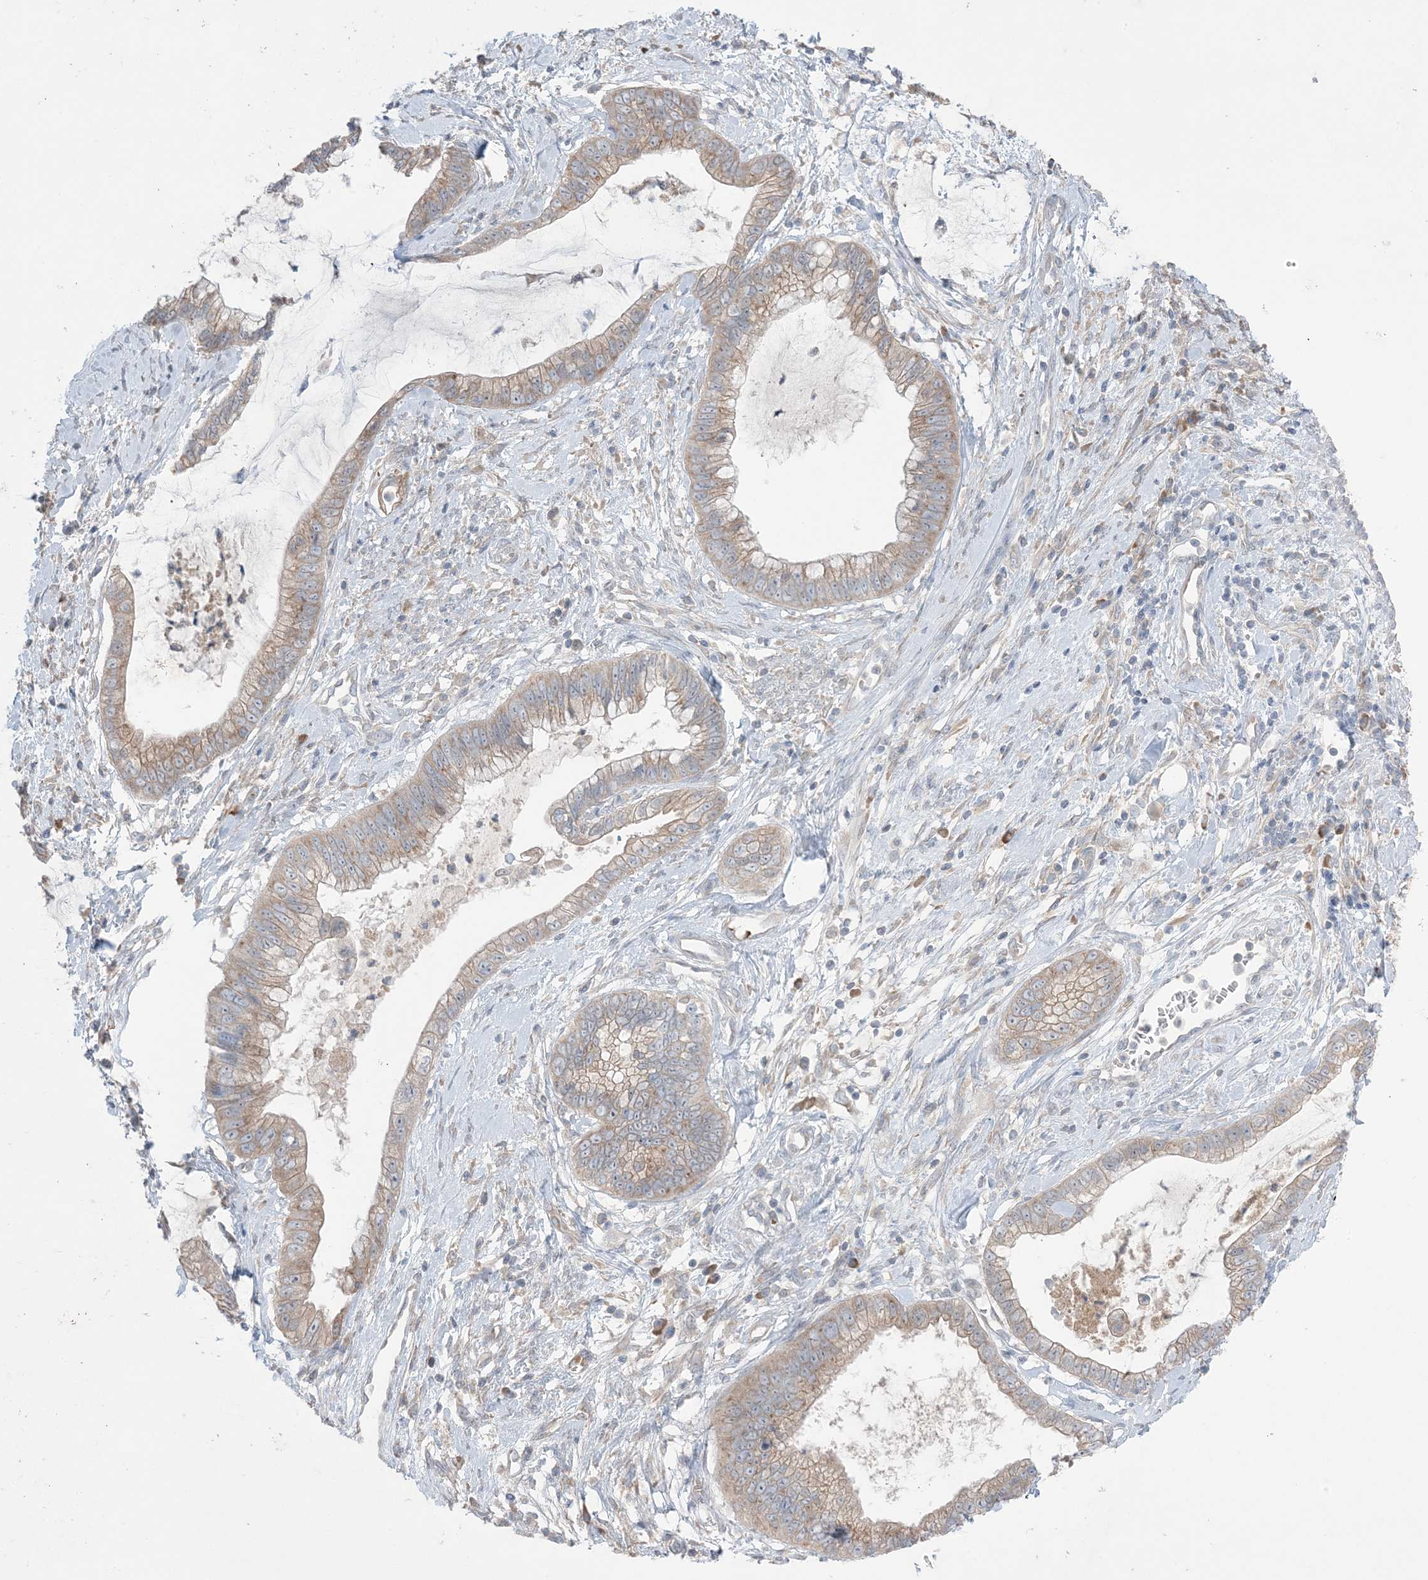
{"staining": {"intensity": "moderate", "quantity": ">75%", "location": "cytoplasmic/membranous"}, "tissue": "cervical cancer", "cell_type": "Tumor cells", "image_type": "cancer", "snomed": [{"axis": "morphology", "description": "Adenocarcinoma, NOS"}, {"axis": "topography", "description": "Cervix"}], "caption": "Tumor cells display medium levels of moderate cytoplasmic/membranous positivity in approximately >75% of cells in human adenocarcinoma (cervical). Nuclei are stained in blue.", "gene": "MMGT1", "patient": {"sex": "female", "age": 44}}